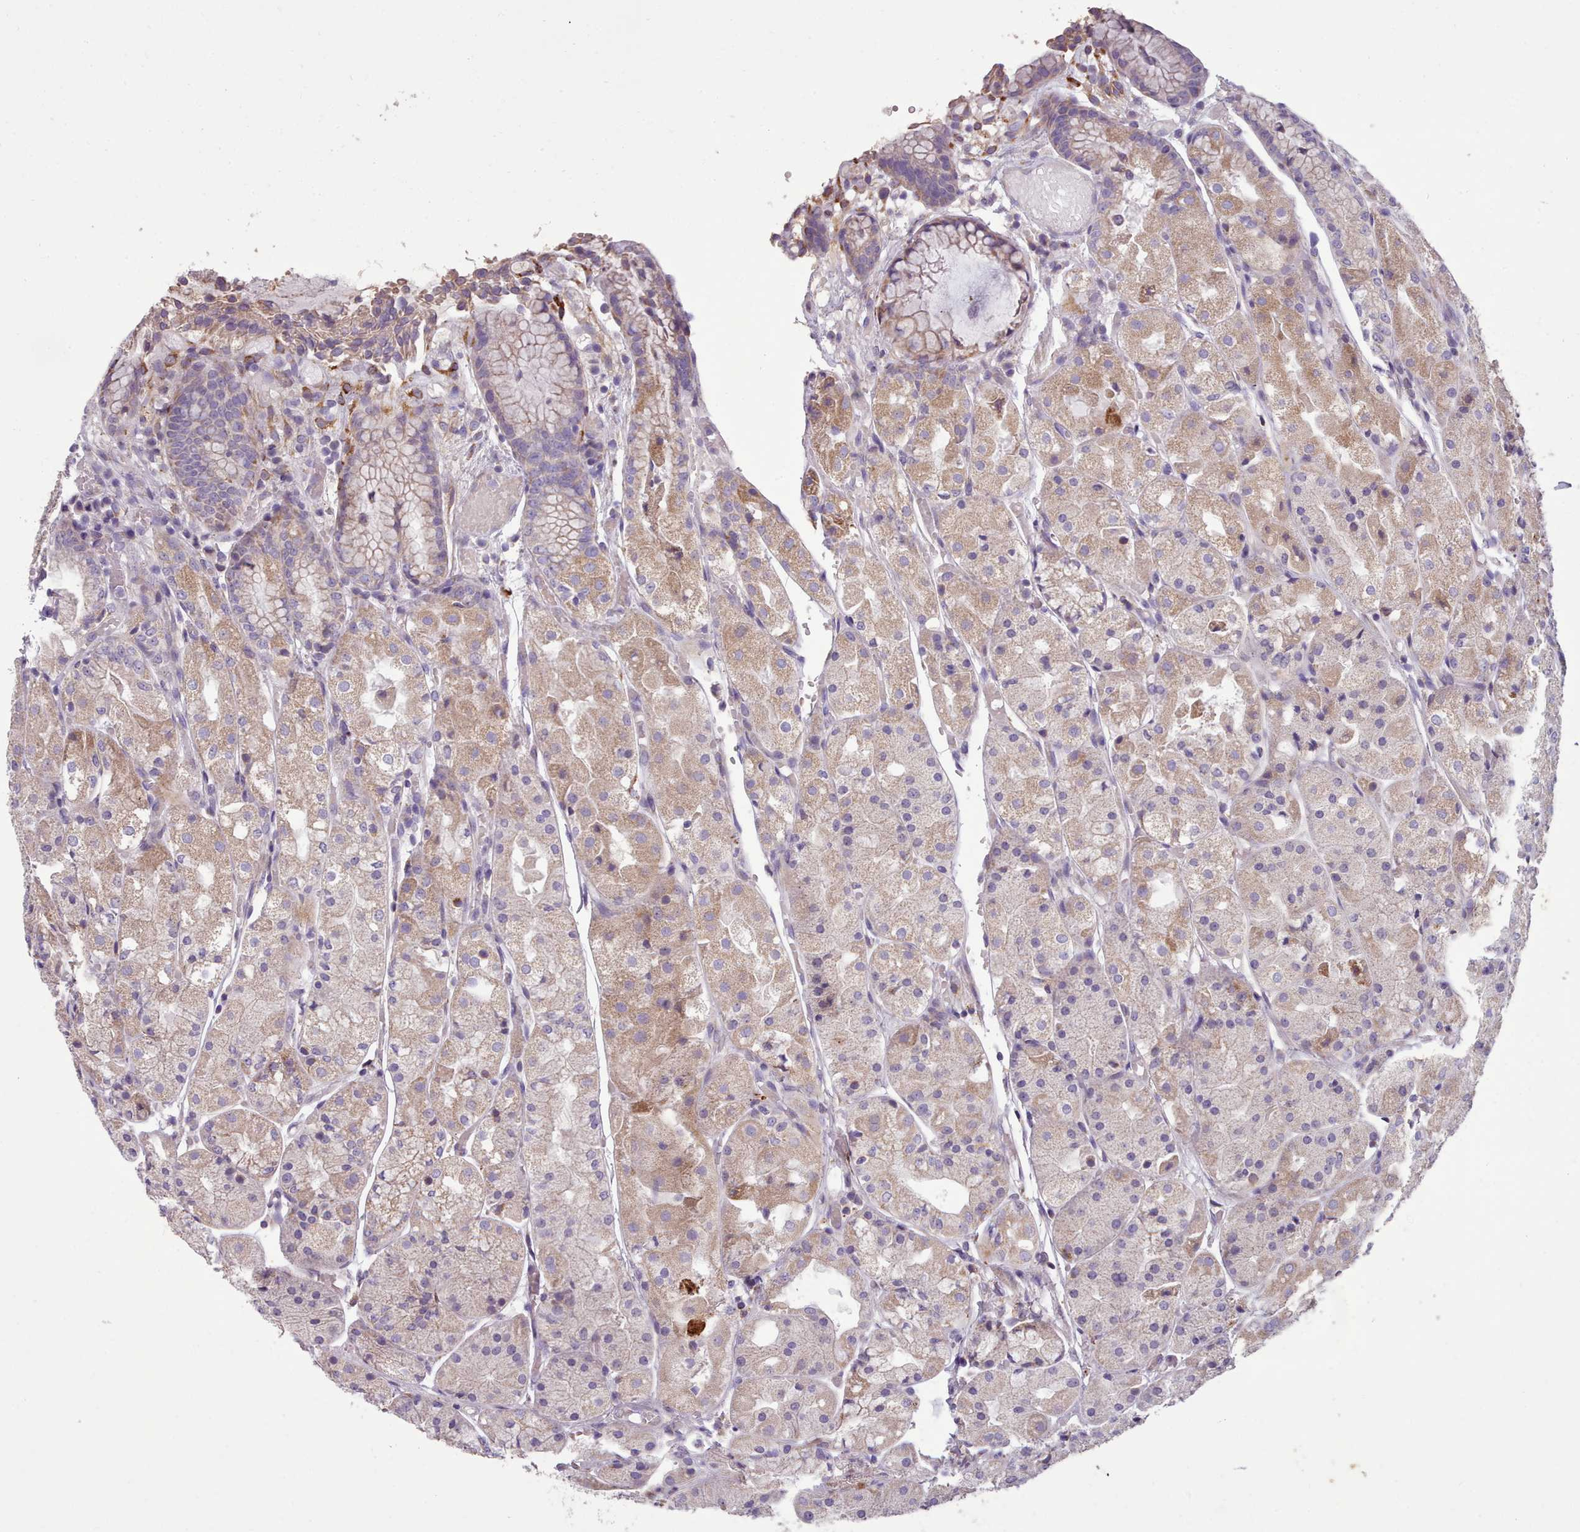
{"staining": {"intensity": "moderate", "quantity": "<25%", "location": "cytoplasmic/membranous"}, "tissue": "stomach", "cell_type": "Glandular cells", "image_type": "normal", "snomed": [{"axis": "morphology", "description": "Normal tissue, NOS"}, {"axis": "topography", "description": "Stomach, upper"}], "caption": "This image reveals immunohistochemistry (IHC) staining of unremarkable human stomach, with low moderate cytoplasmic/membranous staining in approximately <25% of glandular cells.", "gene": "FKBP10", "patient": {"sex": "male", "age": 72}}